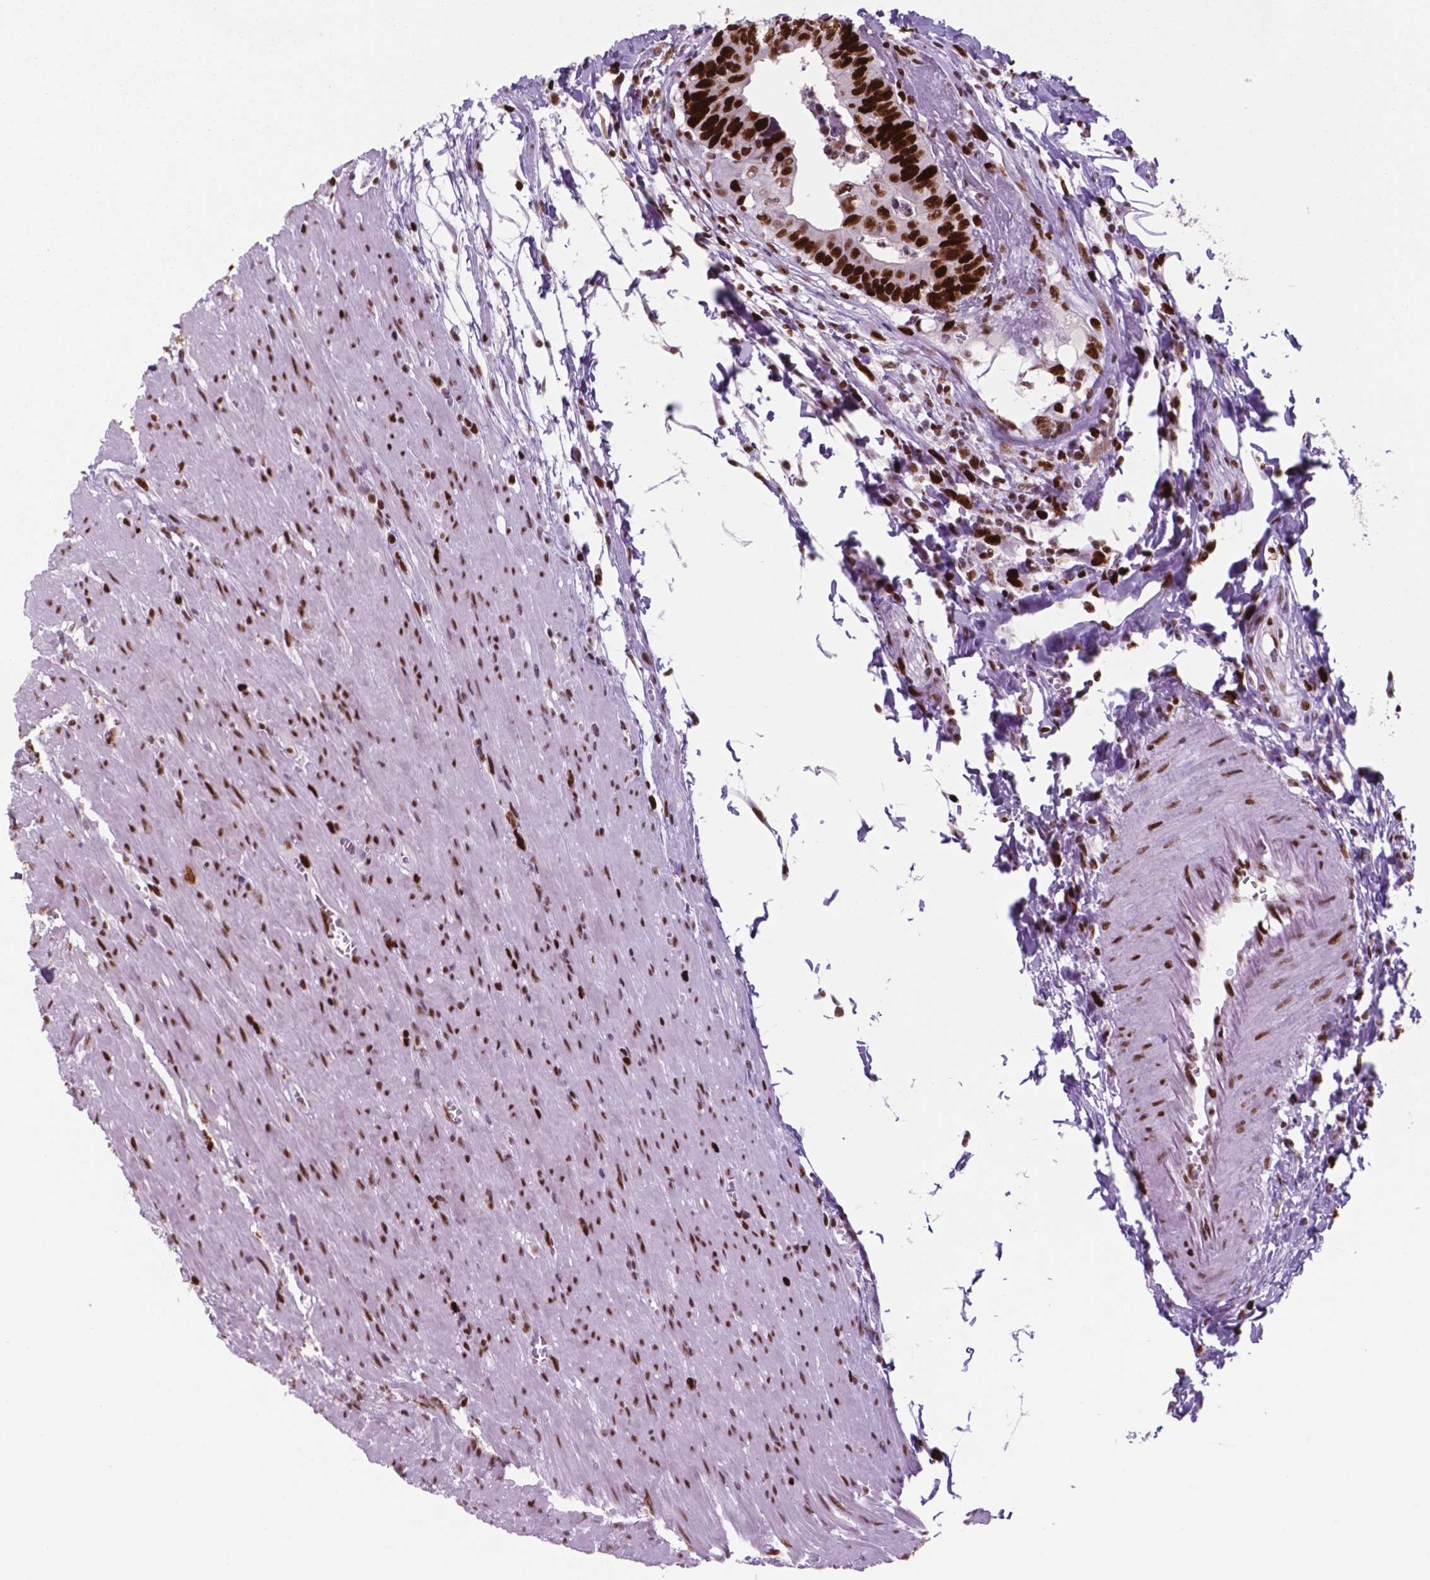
{"staining": {"intensity": "strong", "quantity": ">75%", "location": "nuclear"}, "tissue": "colorectal cancer", "cell_type": "Tumor cells", "image_type": "cancer", "snomed": [{"axis": "morphology", "description": "Adenocarcinoma, NOS"}, {"axis": "topography", "description": "Rectum"}], "caption": "Immunohistochemical staining of human colorectal adenocarcinoma reveals high levels of strong nuclear protein expression in about >75% of tumor cells.", "gene": "MSH6", "patient": {"sex": "female", "age": 62}}